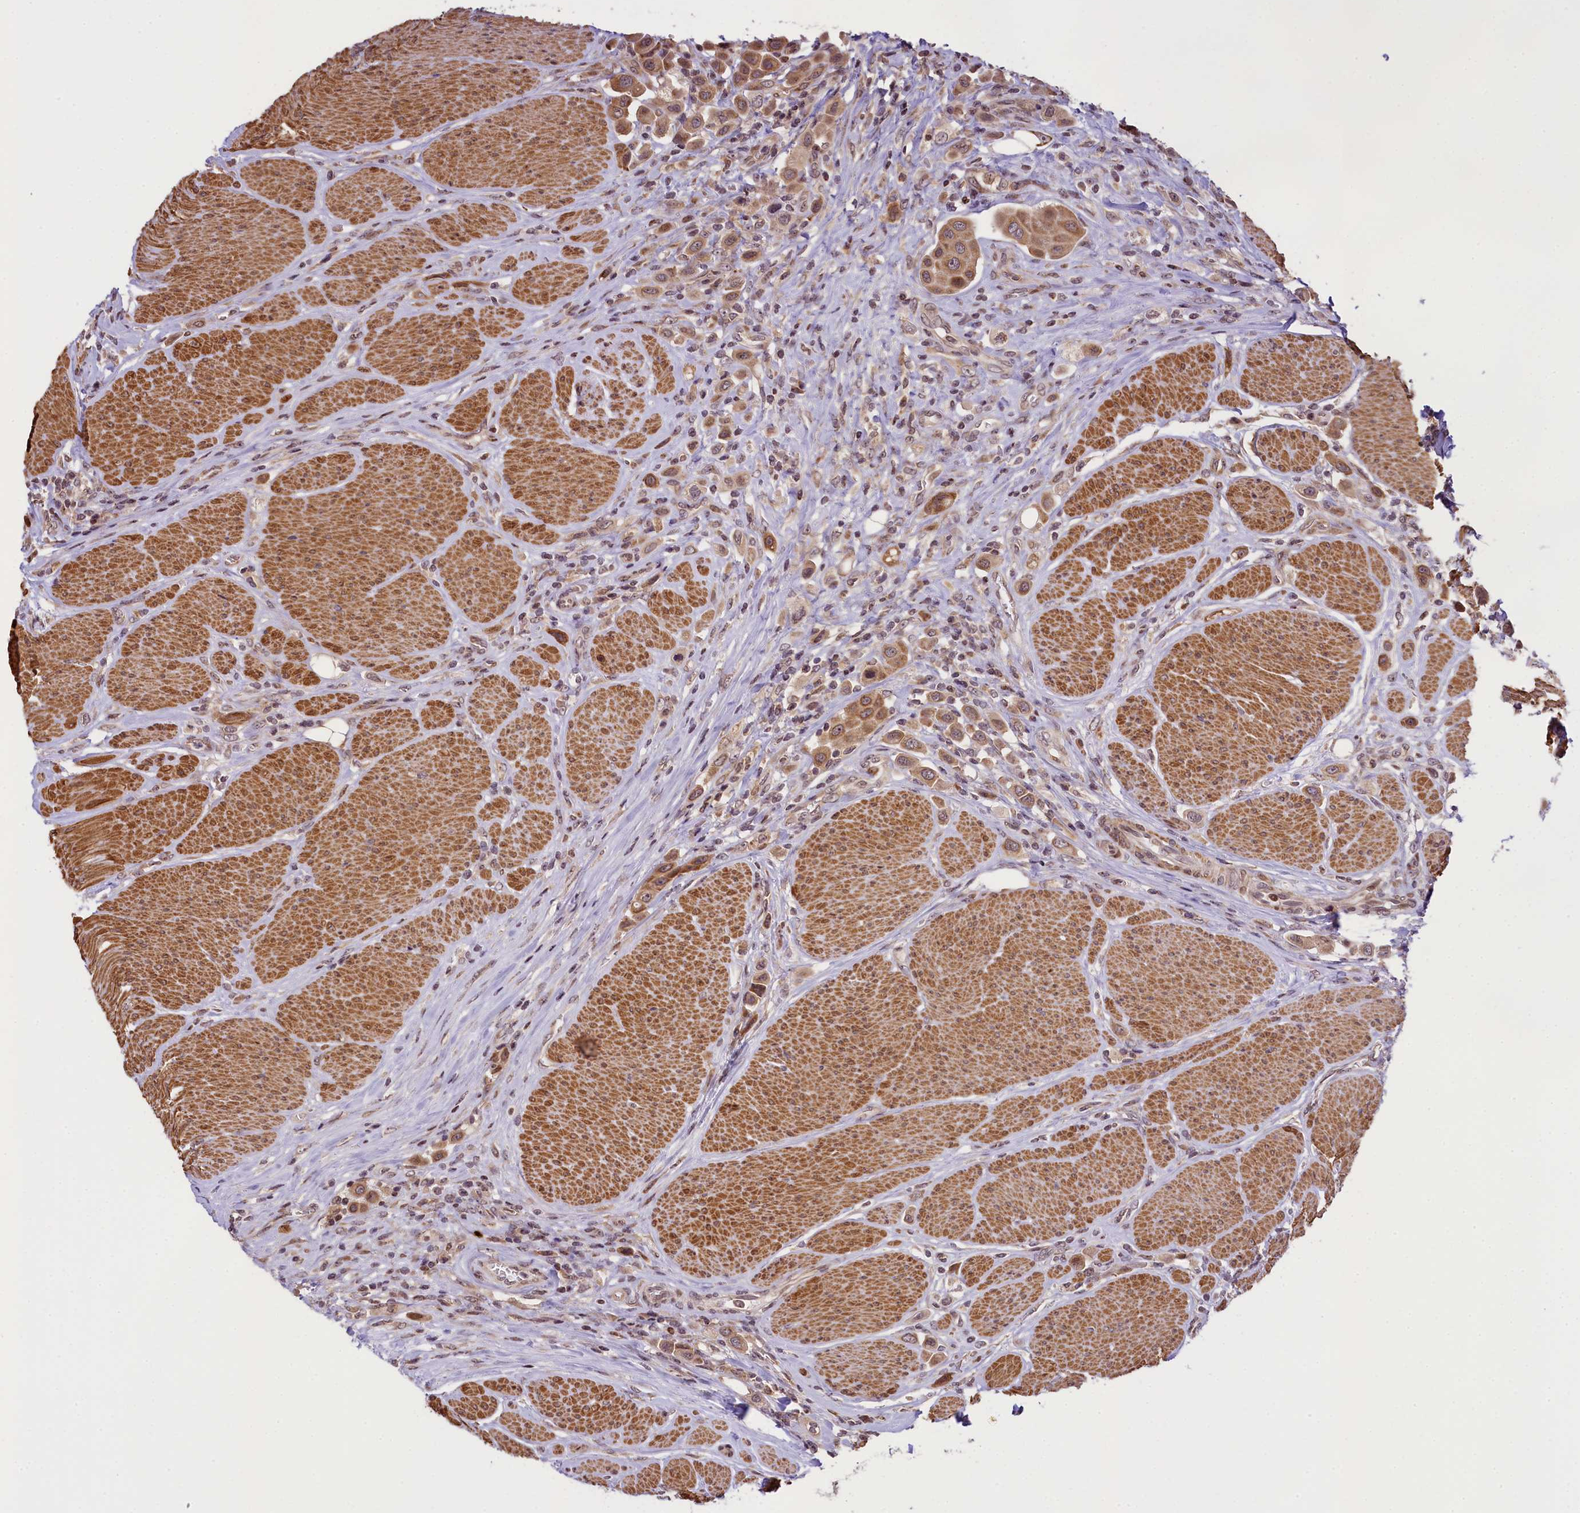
{"staining": {"intensity": "moderate", "quantity": ">75%", "location": "cytoplasmic/membranous"}, "tissue": "urothelial cancer", "cell_type": "Tumor cells", "image_type": "cancer", "snomed": [{"axis": "morphology", "description": "Urothelial carcinoma, High grade"}, {"axis": "topography", "description": "Urinary bladder"}], "caption": "DAB immunohistochemical staining of human urothelial cancer reveals moderate cytoplasmic/membranous protein expression in approximately >75% of tumor cells. (DAB (3,3'-diaminobenzidine) IHC with brightfield microscopy, high magnification).", "gene": "RBBP8", "patient": {"sex": "male", "age": 50}}